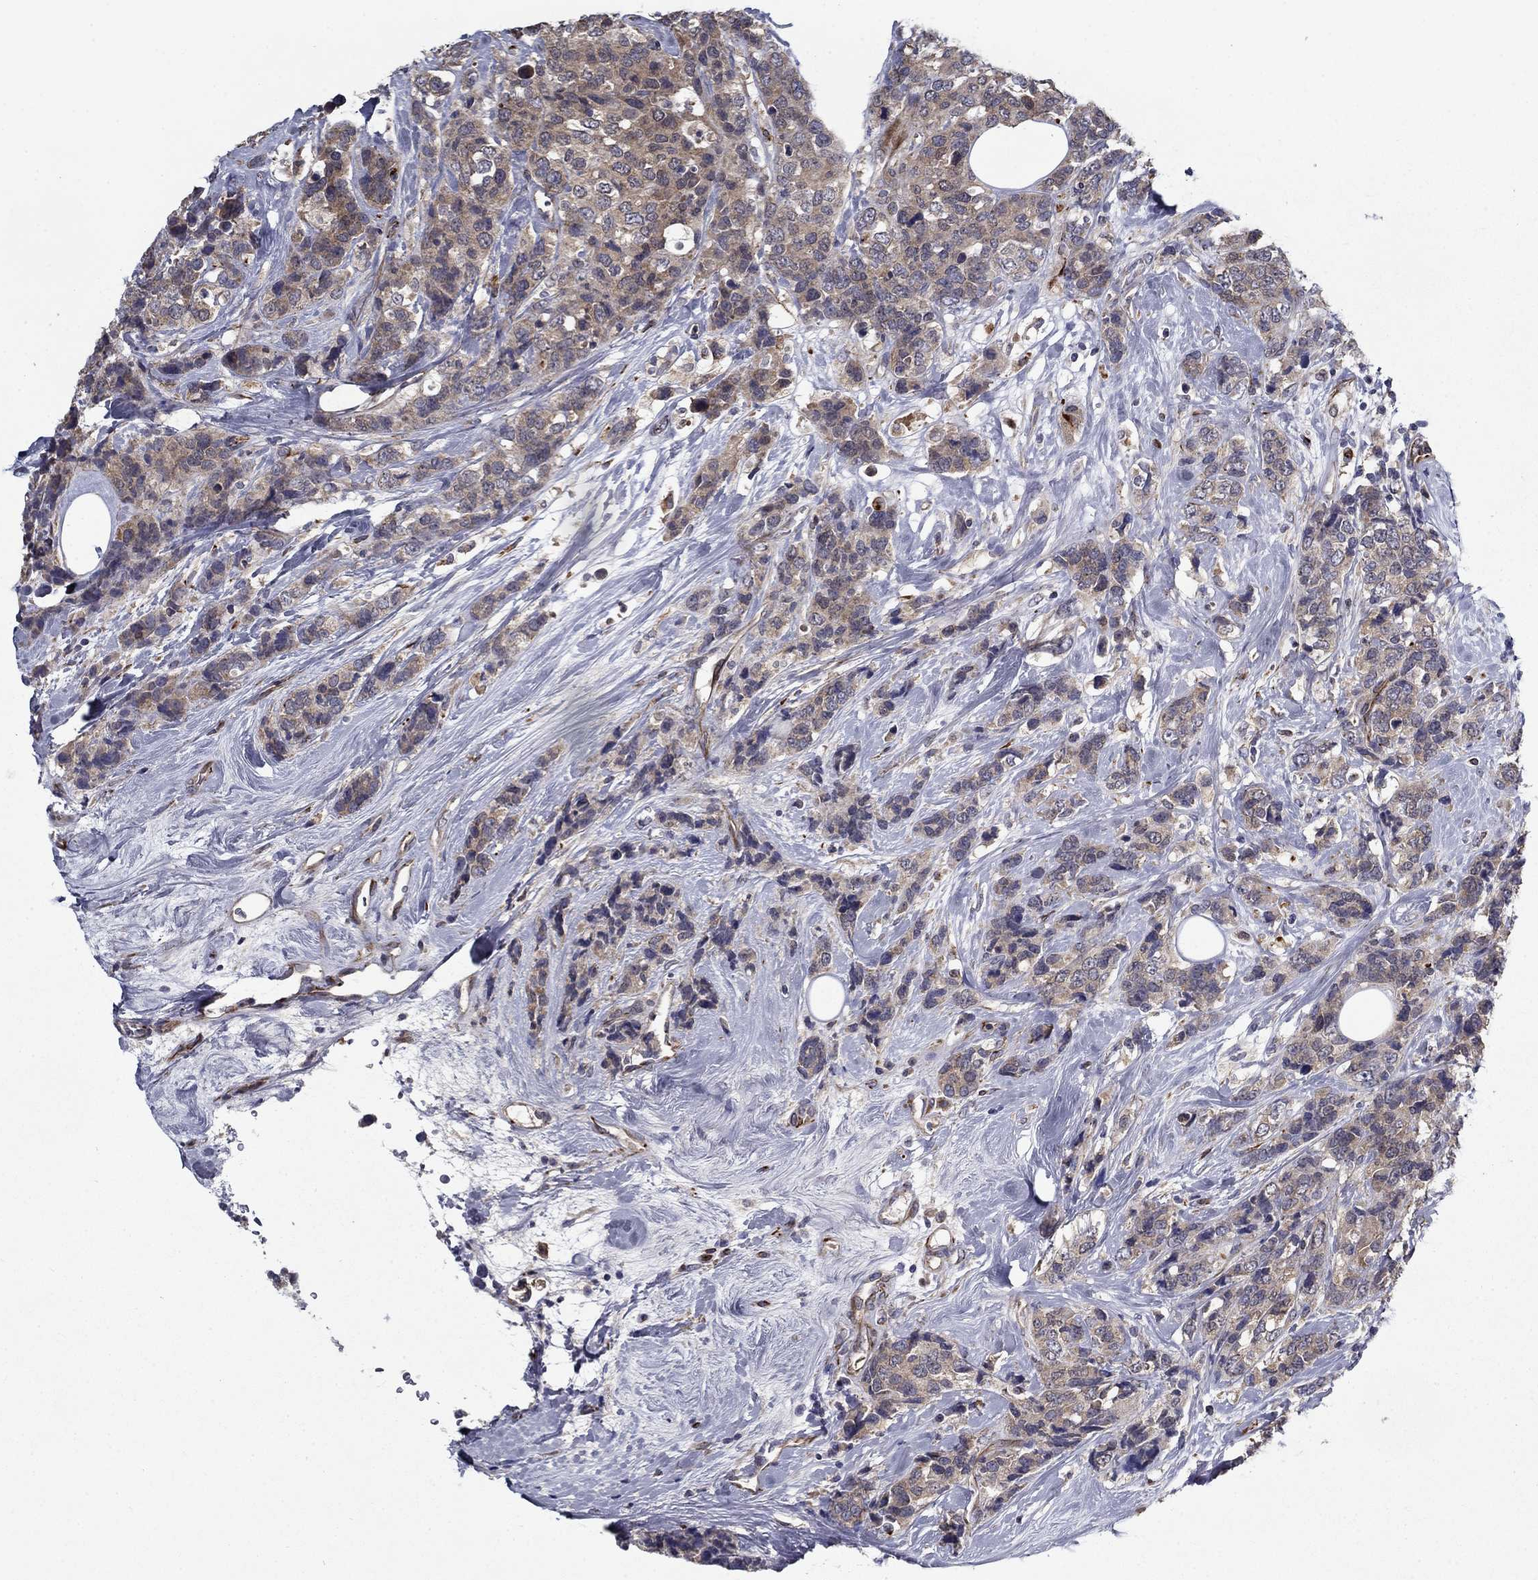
{"staining": {"intensity": "weak", "quantity": ">75%", "location": "cytoplasmic/membranous"}, "tissue": "breast cancer", "cell_type": "Tumor cells", "image_type": "cancer", "snomed": [{"axis": "morphology", "description": "Lobular carcinoma"}, {"axis": "topography", "description": "Breast"}], "caption": "Protein staining of lobular carcinoma (breast) tissue shows weak cytoplasmic/membranous staining in about >75% of tumor cells.", "gene": "LACTB2", "patient": {"sex": "female", "age": 59}}